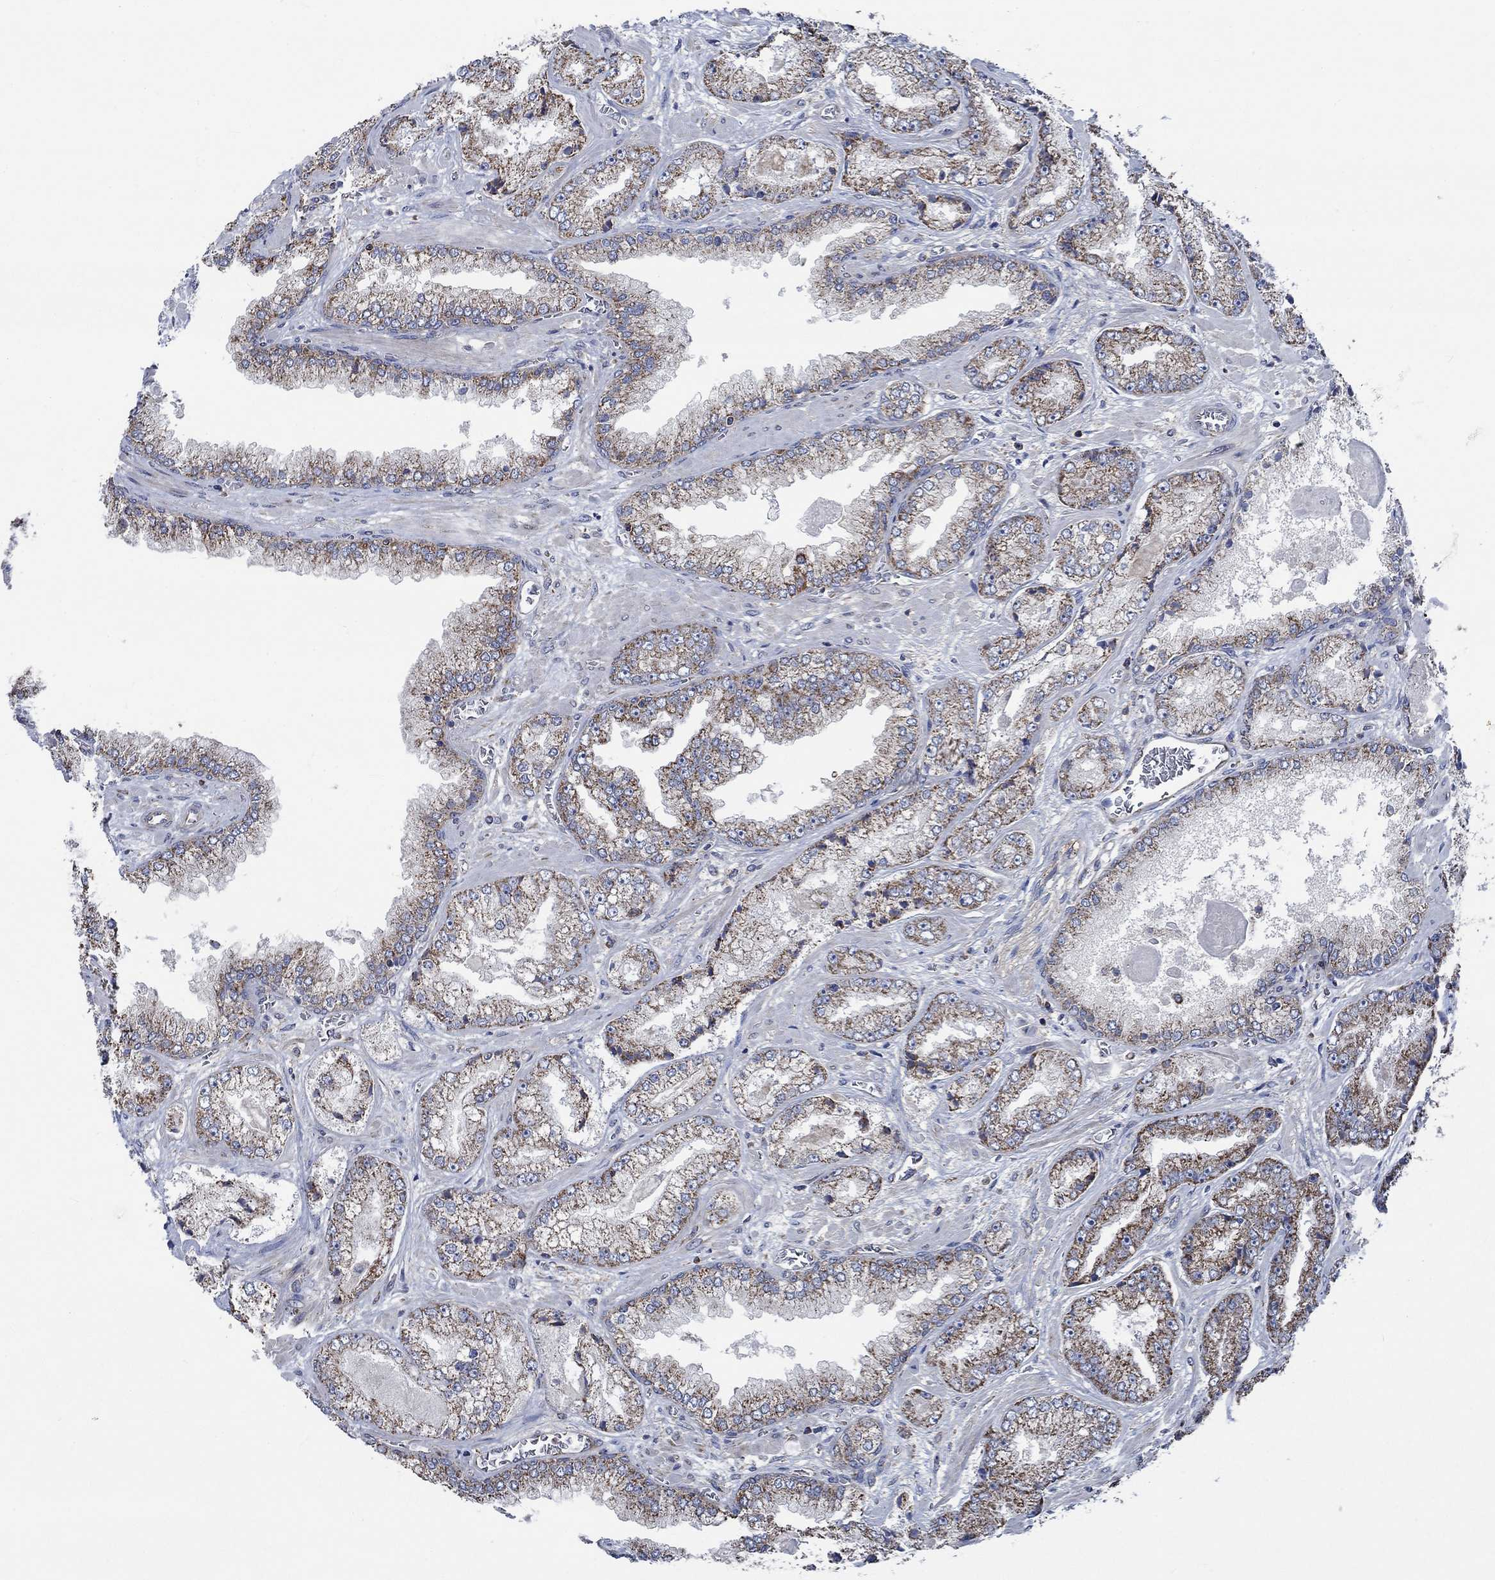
{"staining": {"intensity": "moderate", "quantity": "25%-75%", "location": "cytoplasmic/membranous"}, "tissue": "prostate cancer", "cell_type": "Tumor cells", "image_type": "cancer", "snomed": [{"axis": "morphology", "description": "Adenocarcinoma, Low grade"}, {"axis": "topography", "description": "Prostate"}], "caption": "An image of human prostate cancer stained for a protein shows moderate cytoplasmic/membranous brown staining in tumor cells. (DAB IHC, brown staining for protein, blue staining for nuclei).", "gene": "STXBP6", "patient": {"sex": "male", "age": 57}}